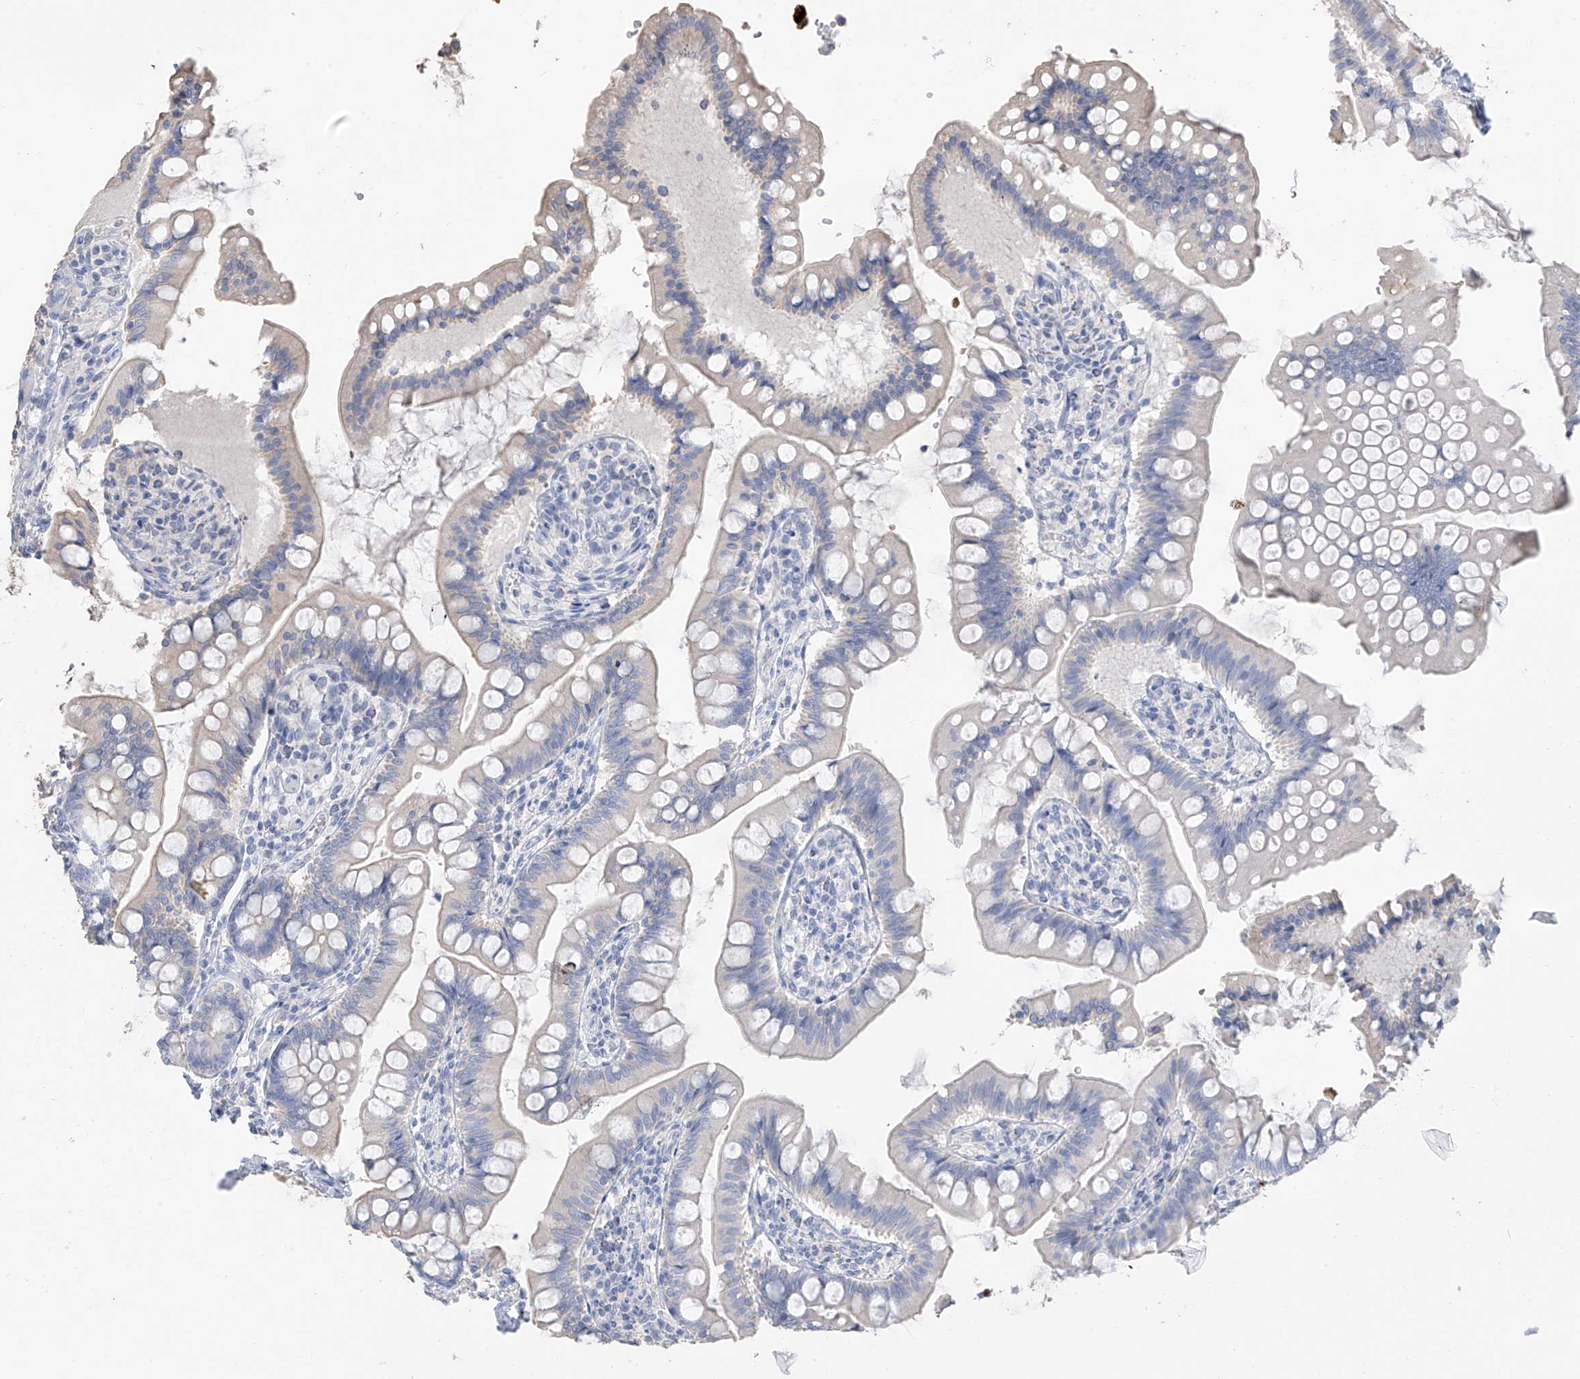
{"staining": {"intensity": "negative", "quantity": "none", "location": "none"}, "tissue": "small intestine", "cell_type": "Glandular cells", "image_type": "normal", "snomed": [{"axis": "morphology", "description": "Normal tissue, NOS"}, {"axis": "topography", "description": "Small intestine"}], "caption": "Human small intestine stained for a protein using immunohistochemistry (IHC) exhibits no positivity in glandular cells.", "gene": "PAFAH1B3", "patient": {"sex": "male", "age": 7}}